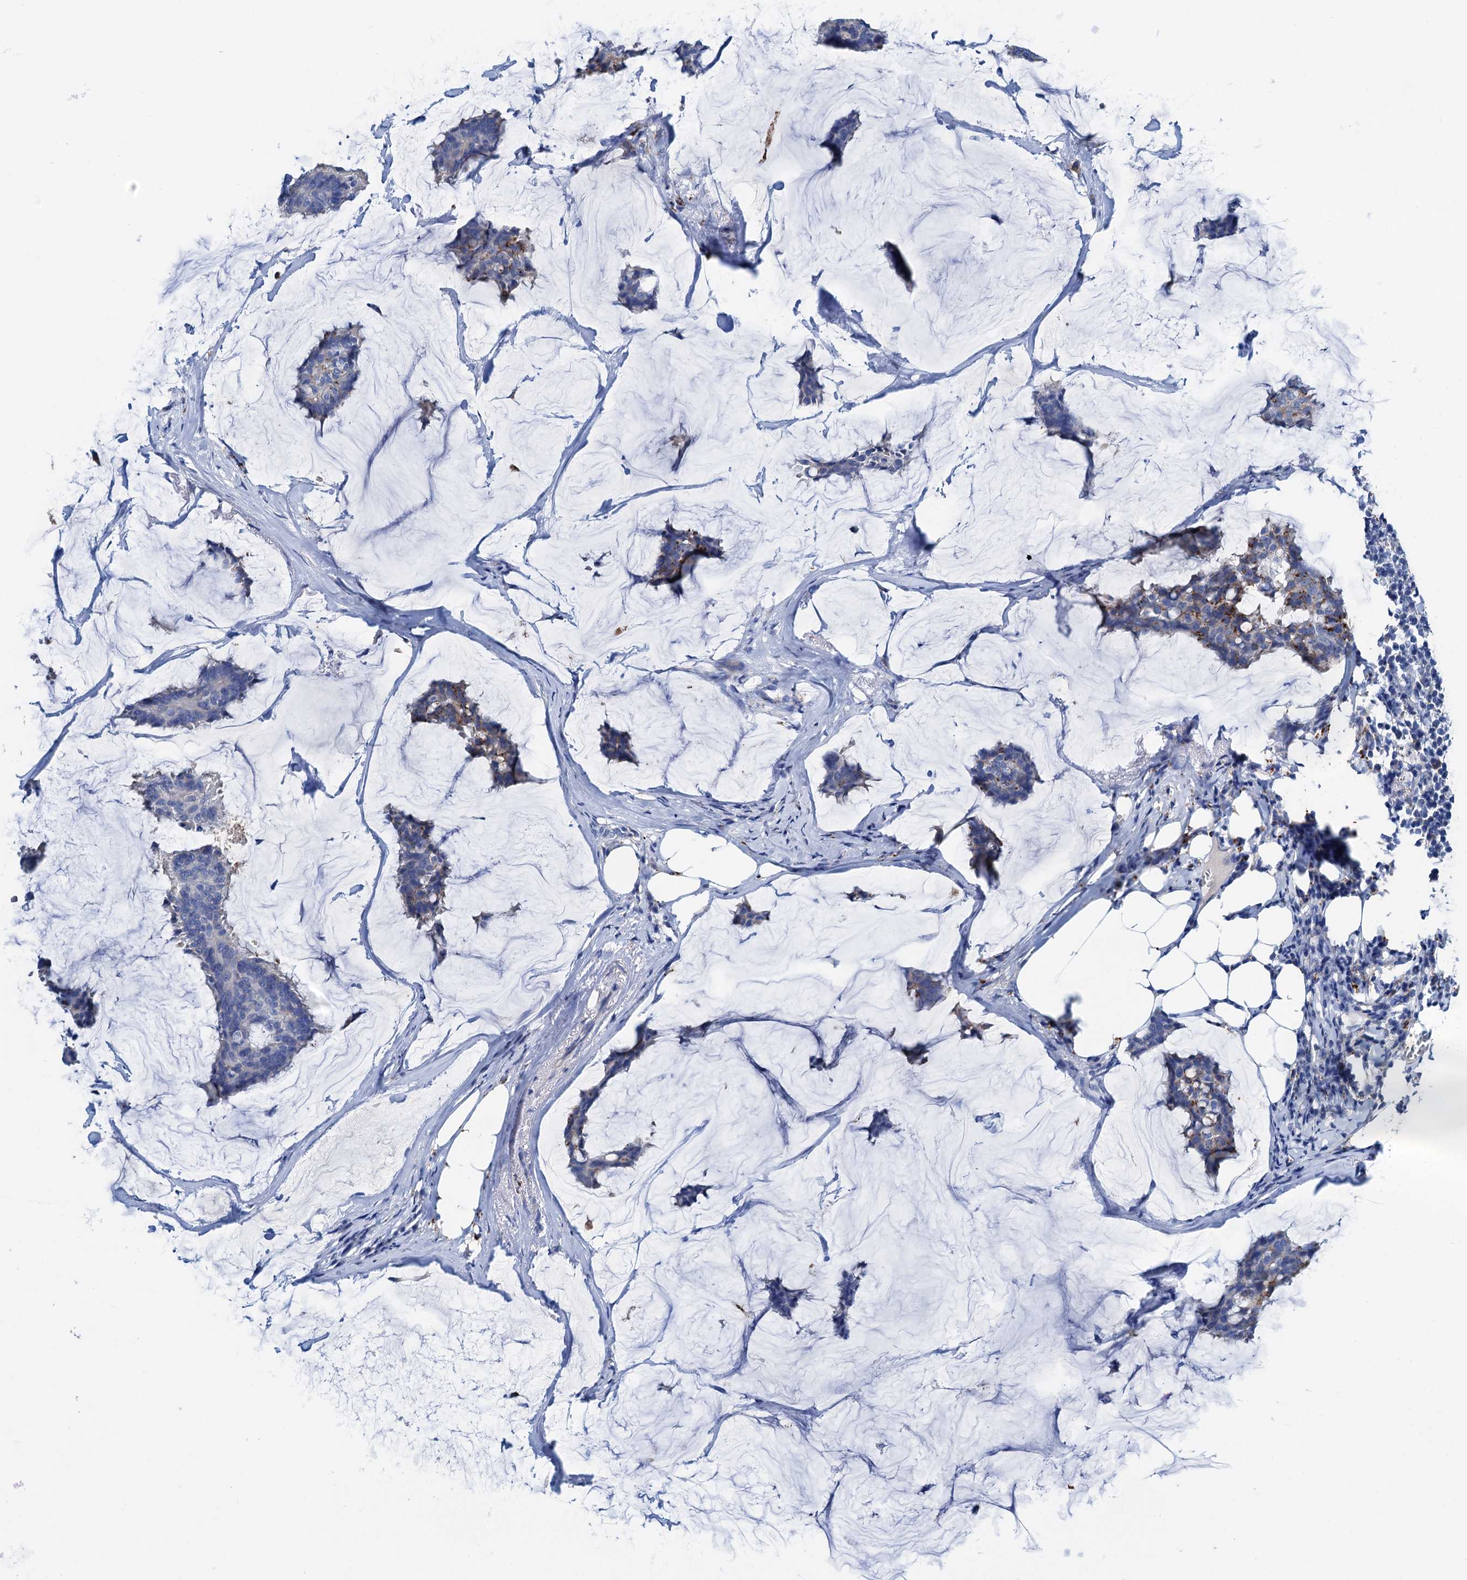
{"staining": {"intensity": "moderate", "quantity": "<25%", "location": "cytoplasmic/membranous"}, "tissue": "breast cancer", "cell_type": "Tumor cells", "image_type": "cancer", "snomed": [{"axis": "morphology", "description": "Duct carcinoma"}, {"axis": "topography", "description": "Breast"}], "caption": "Tumor cells reveal low levels of moderate cytoplasmic/membranous expression in approximately <25% of cells in breast invasive ductal carcinoma.", "gene": "C1QTNF4", "patient": {"sex": "female", "age": 93}}